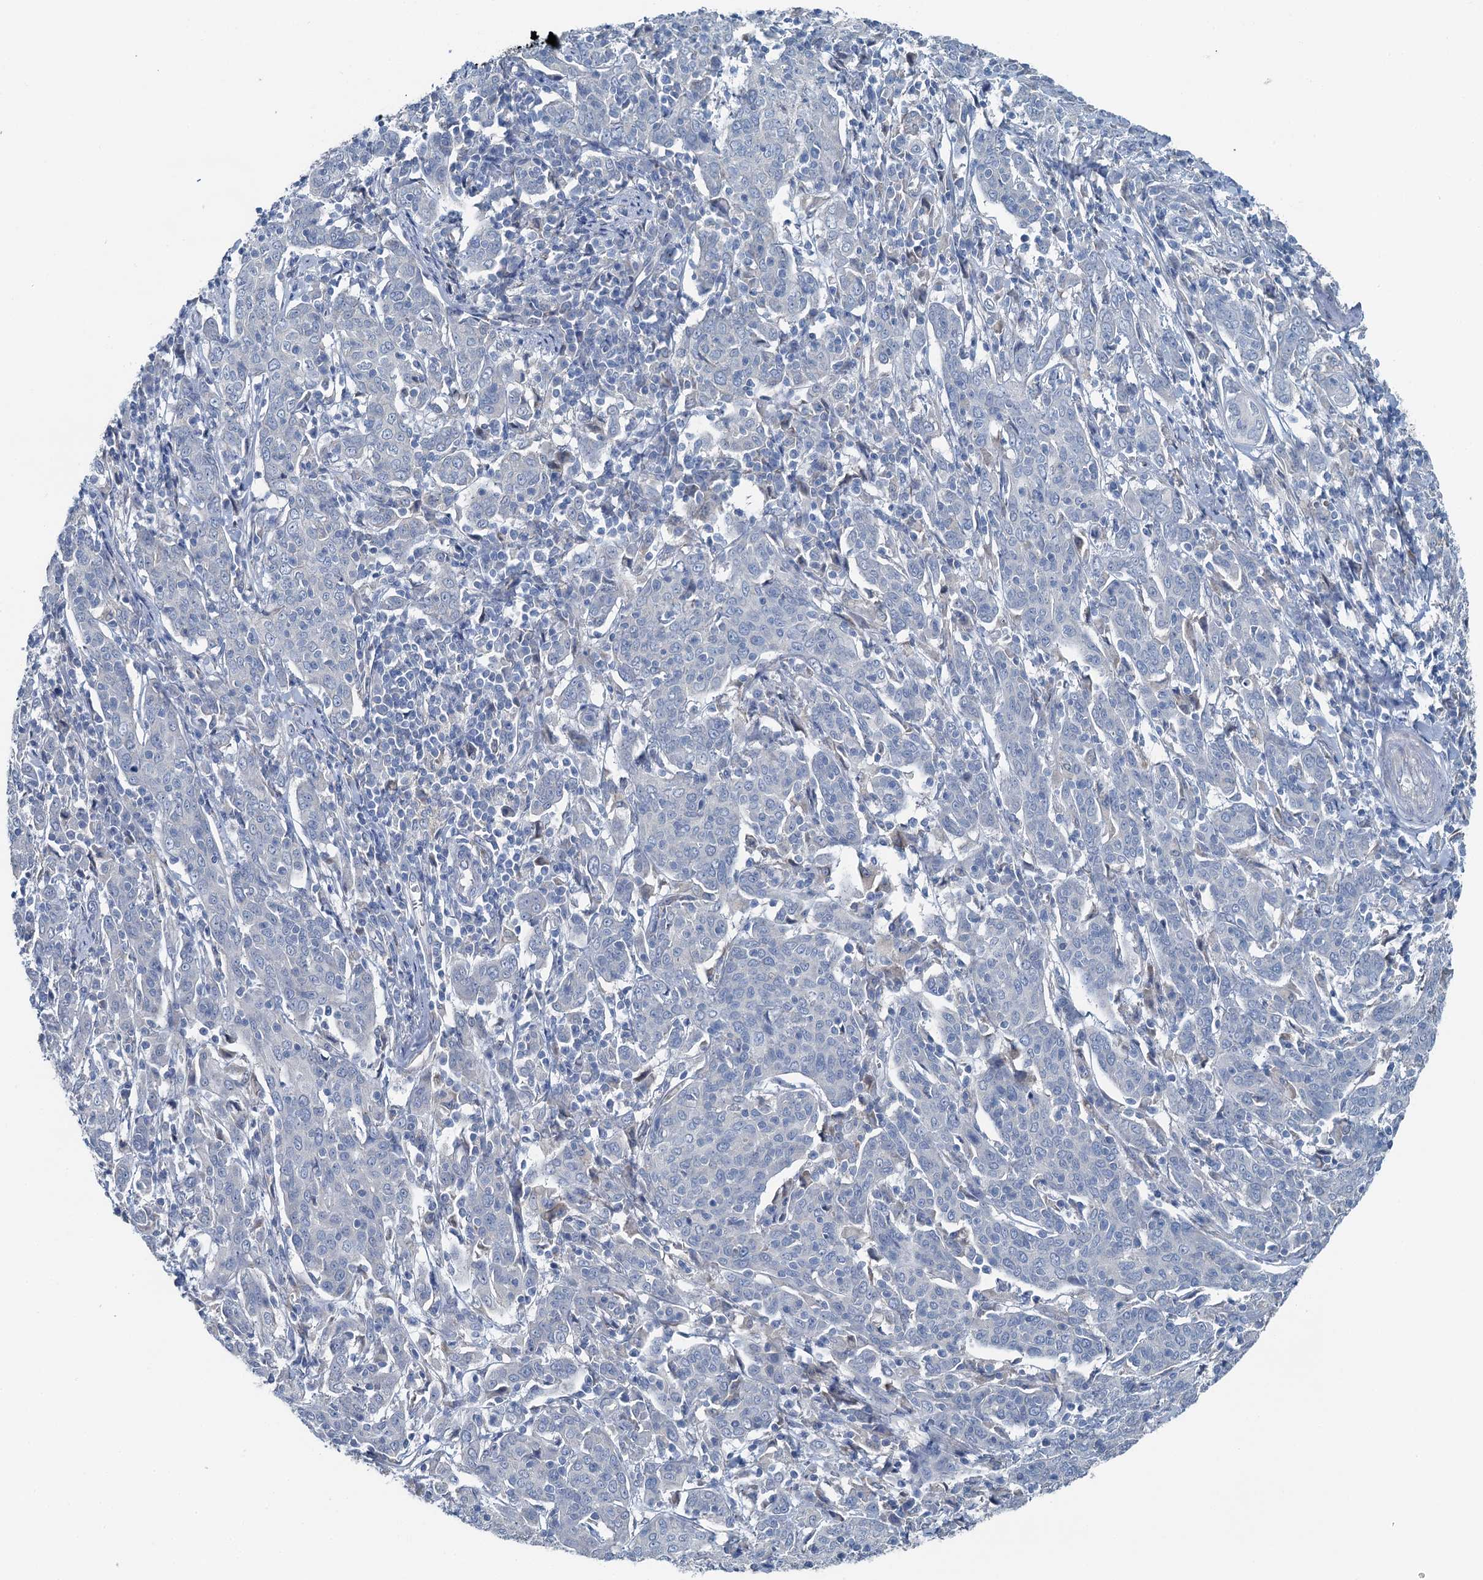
{"staining": {"intensity": "negative", "quantity": "none", "location": "none"}, "tissue": "cervical cancer", "cell_type": "Tumor cells", "image_type": "cancer", "snomed": [{"axis": "morphology", "description": "Squamous cell carcinoma, NOS"}, {"axis": "topography", "description": "Cervix"}], "caption": "Immunohistochemical staining of human cervical squamous cell carcinoma displays no significant staining in tumor cells.", "gene": "C6orf120", "patient": {"sex": "female", "age": 67}}